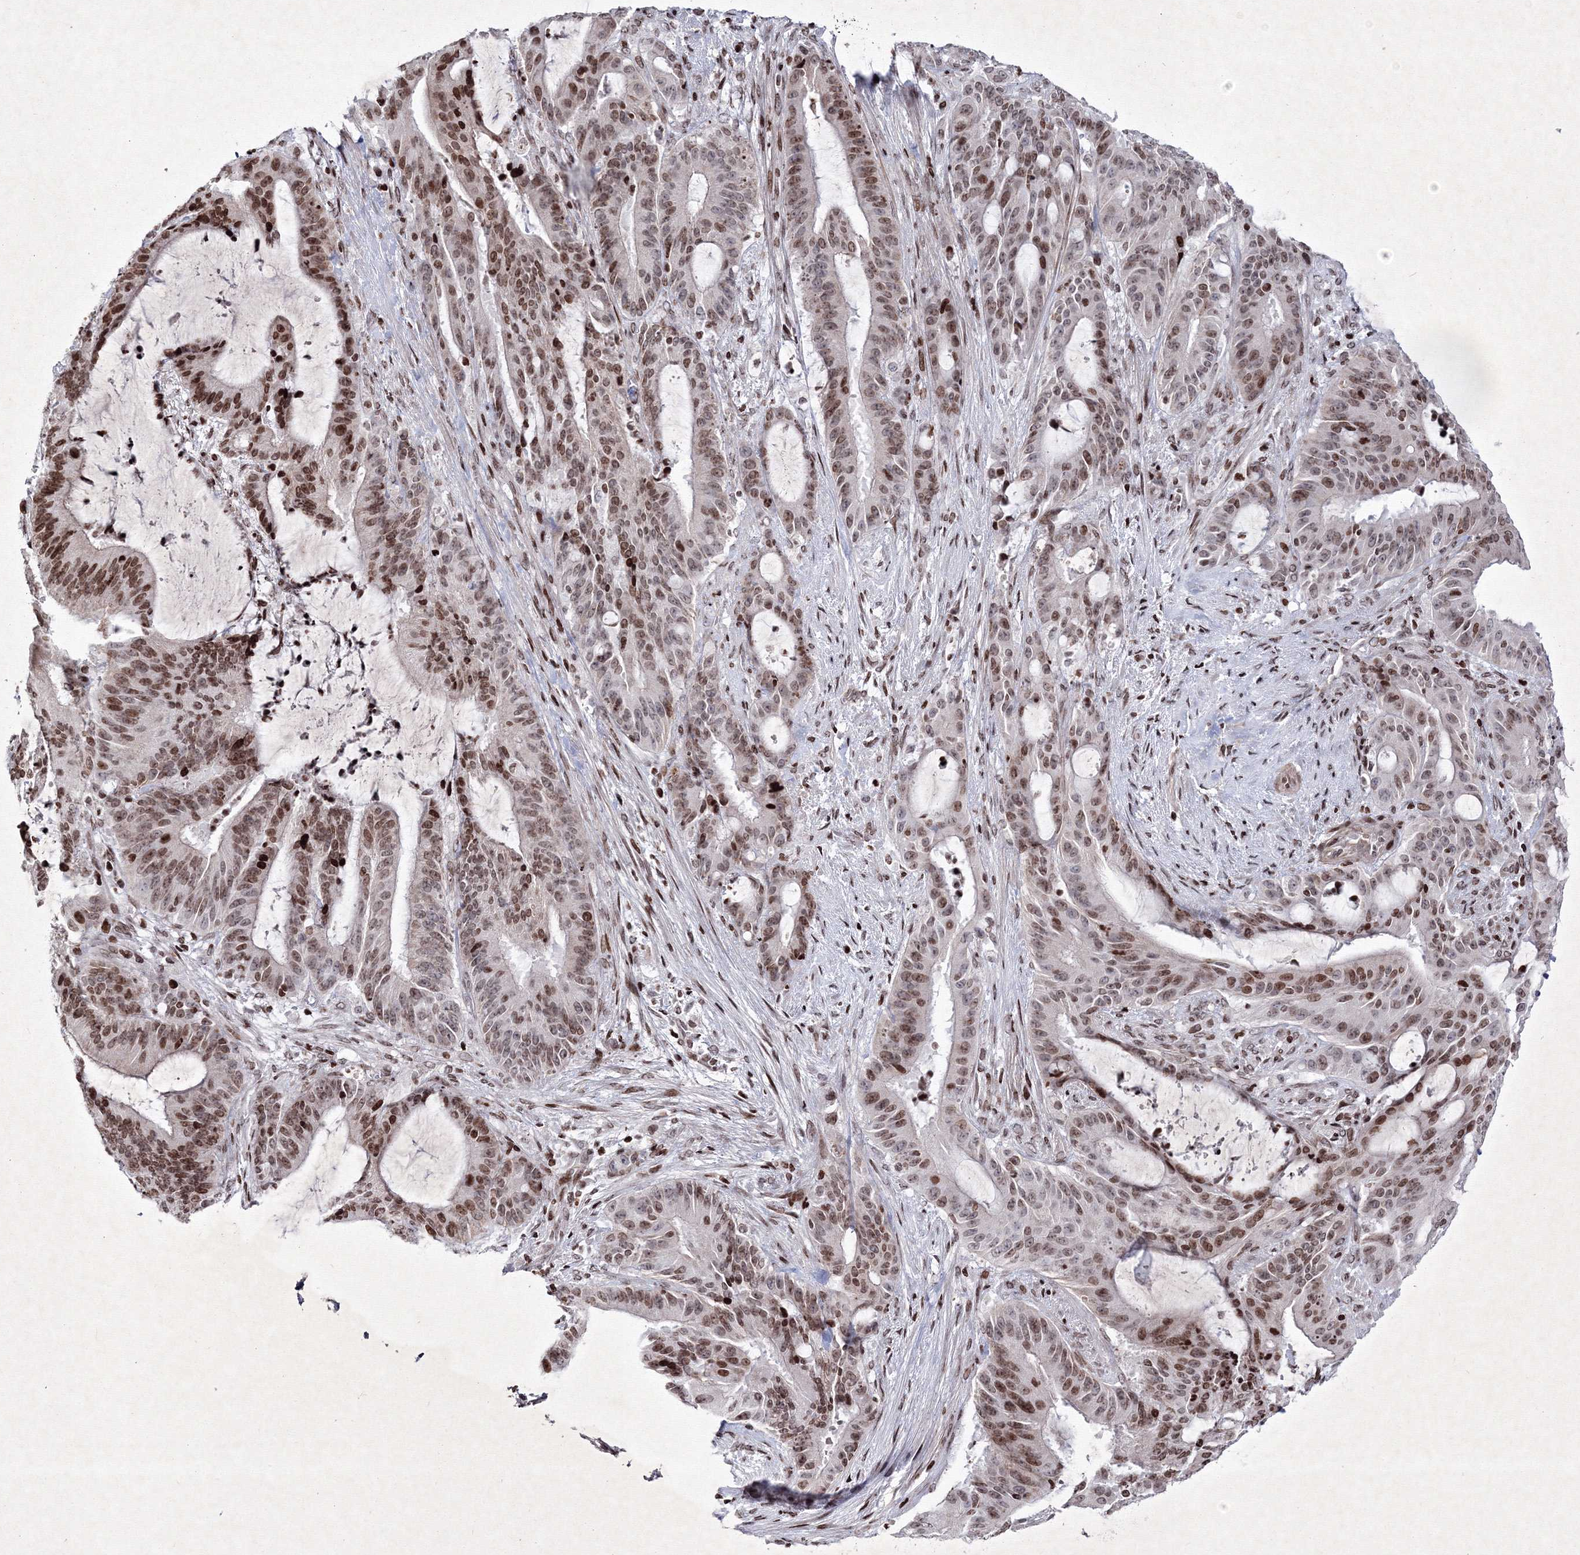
{"staining": {"intensity": "moderate", "quantity": ">75%", "location": "nuclear"}, "tissue": "liver cancer", "cell_type": "Tumor cells", "image_type": "cancer", "snomed": [{"axis": "morphology", "description": "Normal tissue, NOS"}, {"axis": "morphology", "description": "Cholangiocarcinoma"}, {"axis": "topography", "description": "Liver"}, {"axis": "topography", "description": "Peripheral nerve tissue"}], "caption": "A high-resolution histopathology image shows immunohistochemistry staining of liver cancer, which reveals moderate nuclear staining in about >75% of tumor cells.", "gene": "SMIM29", "patient": {"sex": "female", "age": 73}}